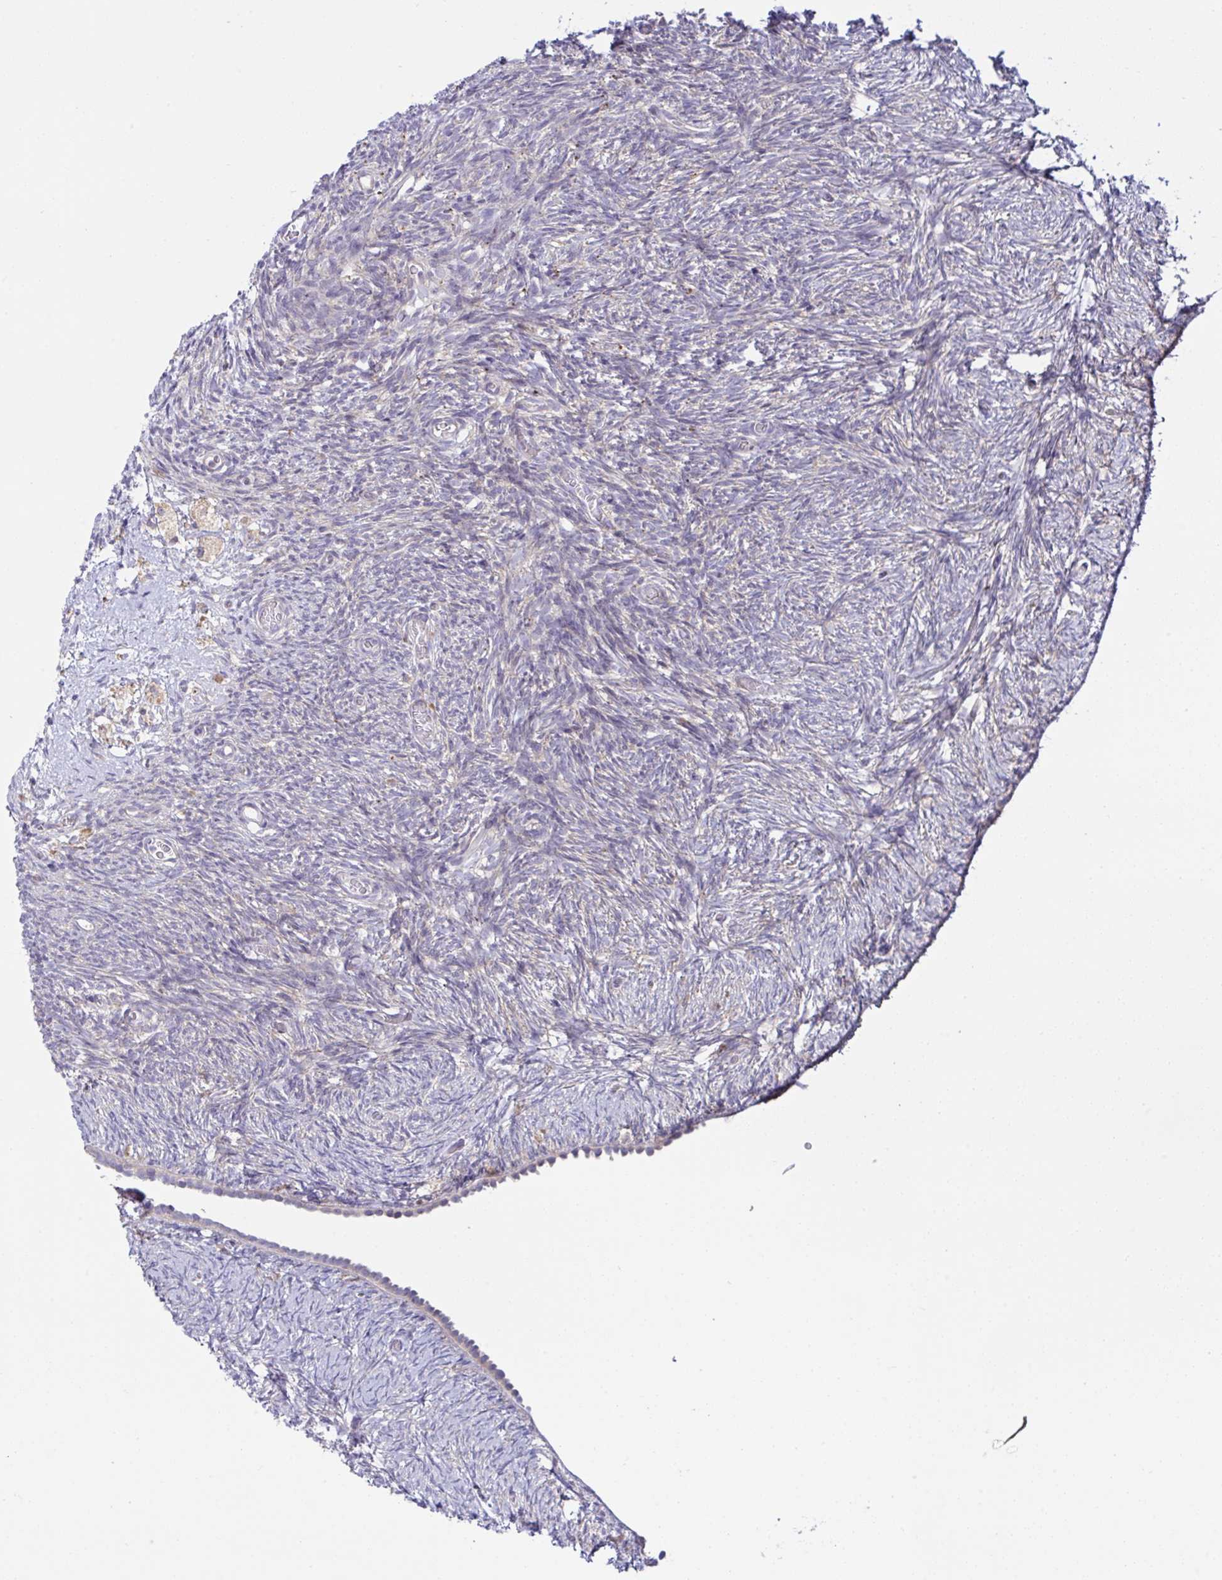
{"staining": {"intensity": "negative", "quantity": "none", "location": "none"}, "tissue": "ovary", "cell_type": "Follicle cells", "image_type": "normal", "snomed": [{"axis": "morphology", "description": "Normal tissue, NOS"}, {"axis": "topography", "description": "Ovary"}], "caption": "This is a photomicrograph of immunohistochemistry staining of unremarkable ovary, which shows no expression in follicle cells. (DAB (3,3'-diaminobenzidine) IHC visualized using brightfield microscopy, high magnification).", "gene": "FAU", "patient": {"sex": "female", "age": 39}}